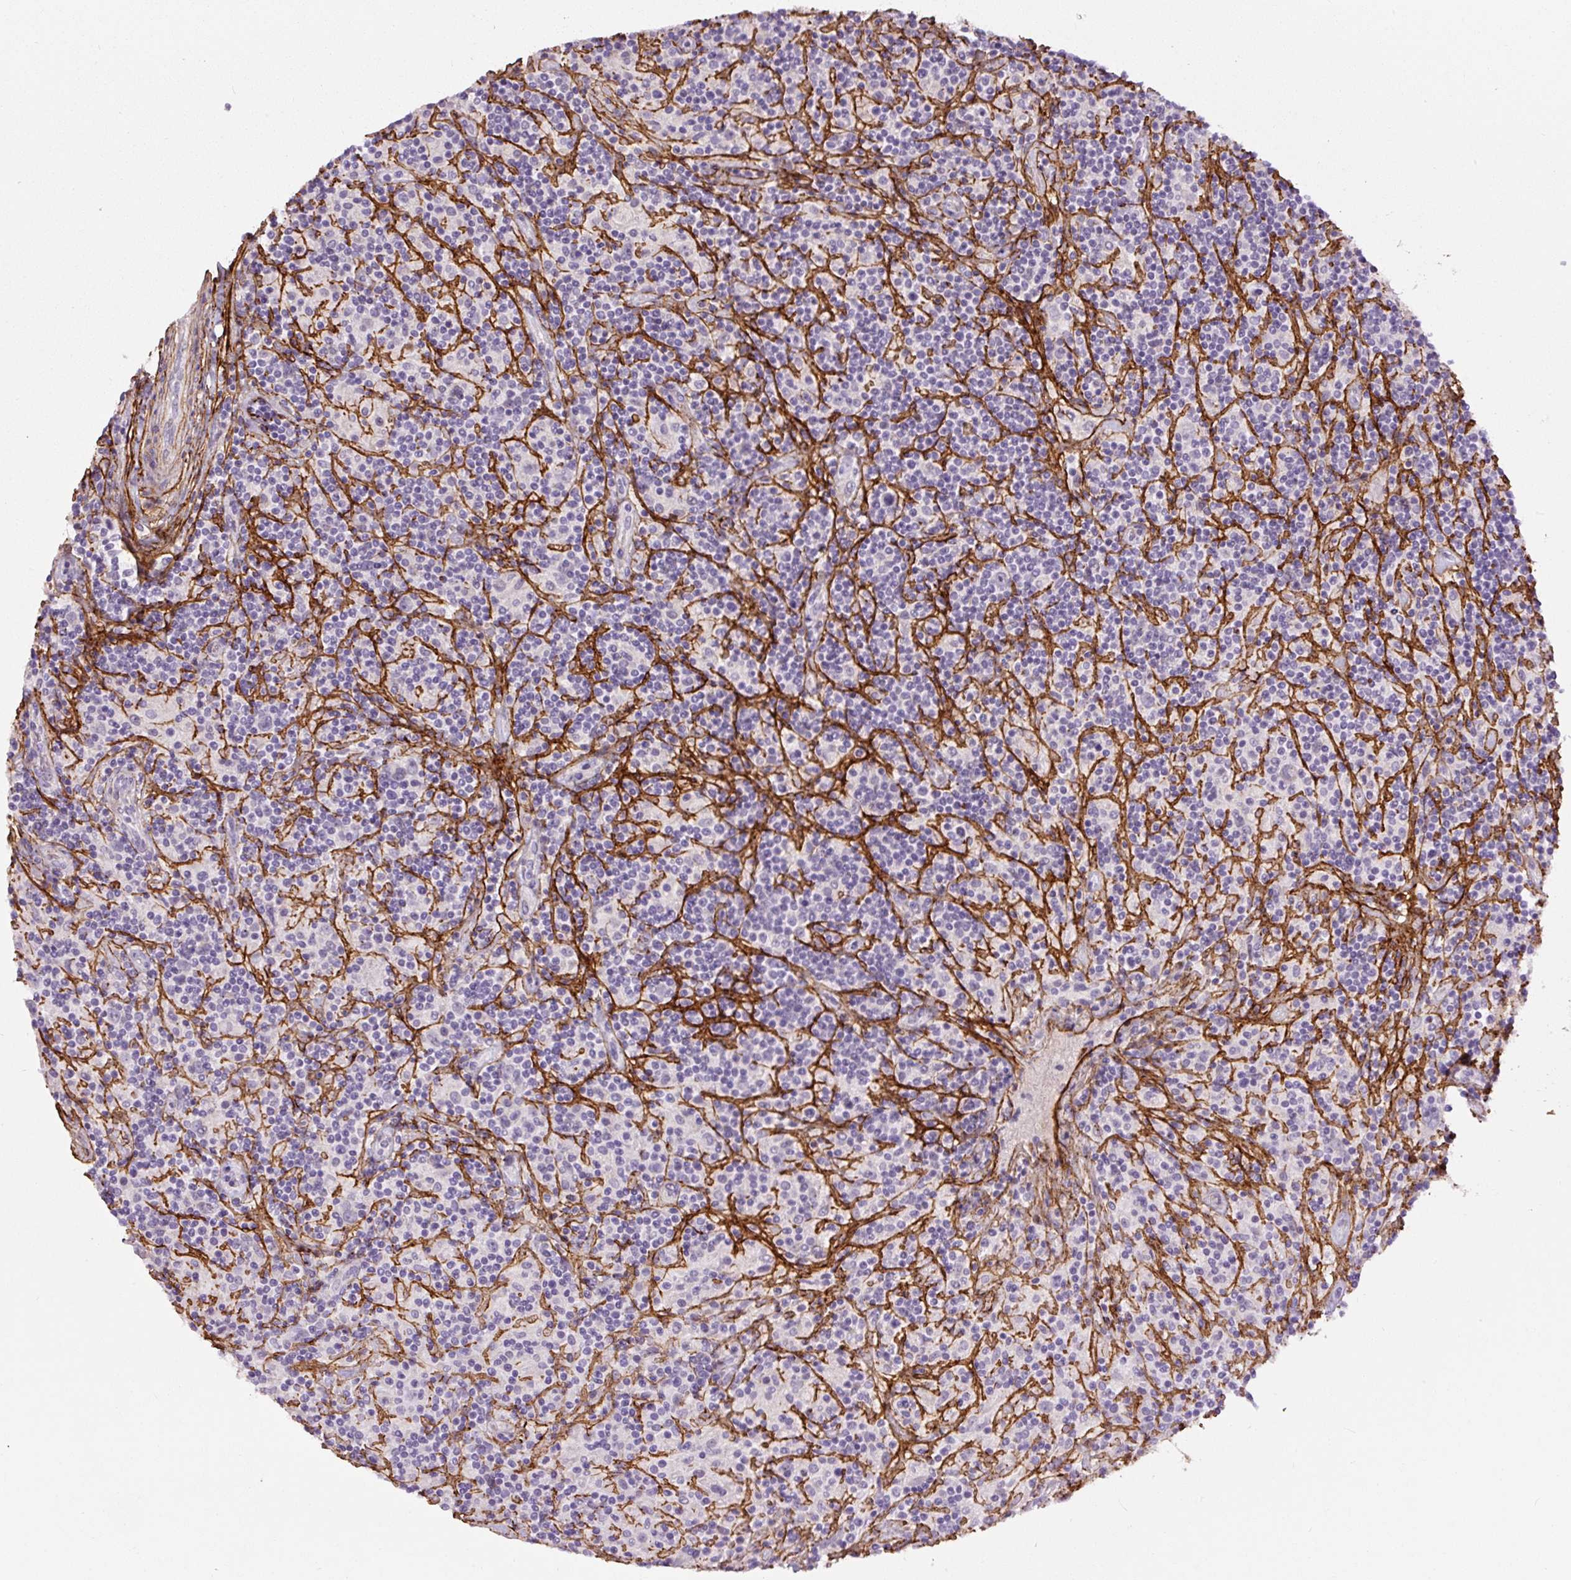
{"staining": {"intensity": "negative", "quantity": "none", "location": "none"}, "tissue": "lymphoma", "cell_type": "Tumor cells", "image_type": "cancer", "snomed": [{"axis": "morphology", "description": "Hodgkin's disease, NOS"}, {"axis": "topography", "description": "Lymph node"}], "caption": "An image of human lymphoma is negative for staining in tumor cells. (DAB IHC, high magnification).", "gene": "FBN1", "patient": {"sex": "male", "age": 70}}